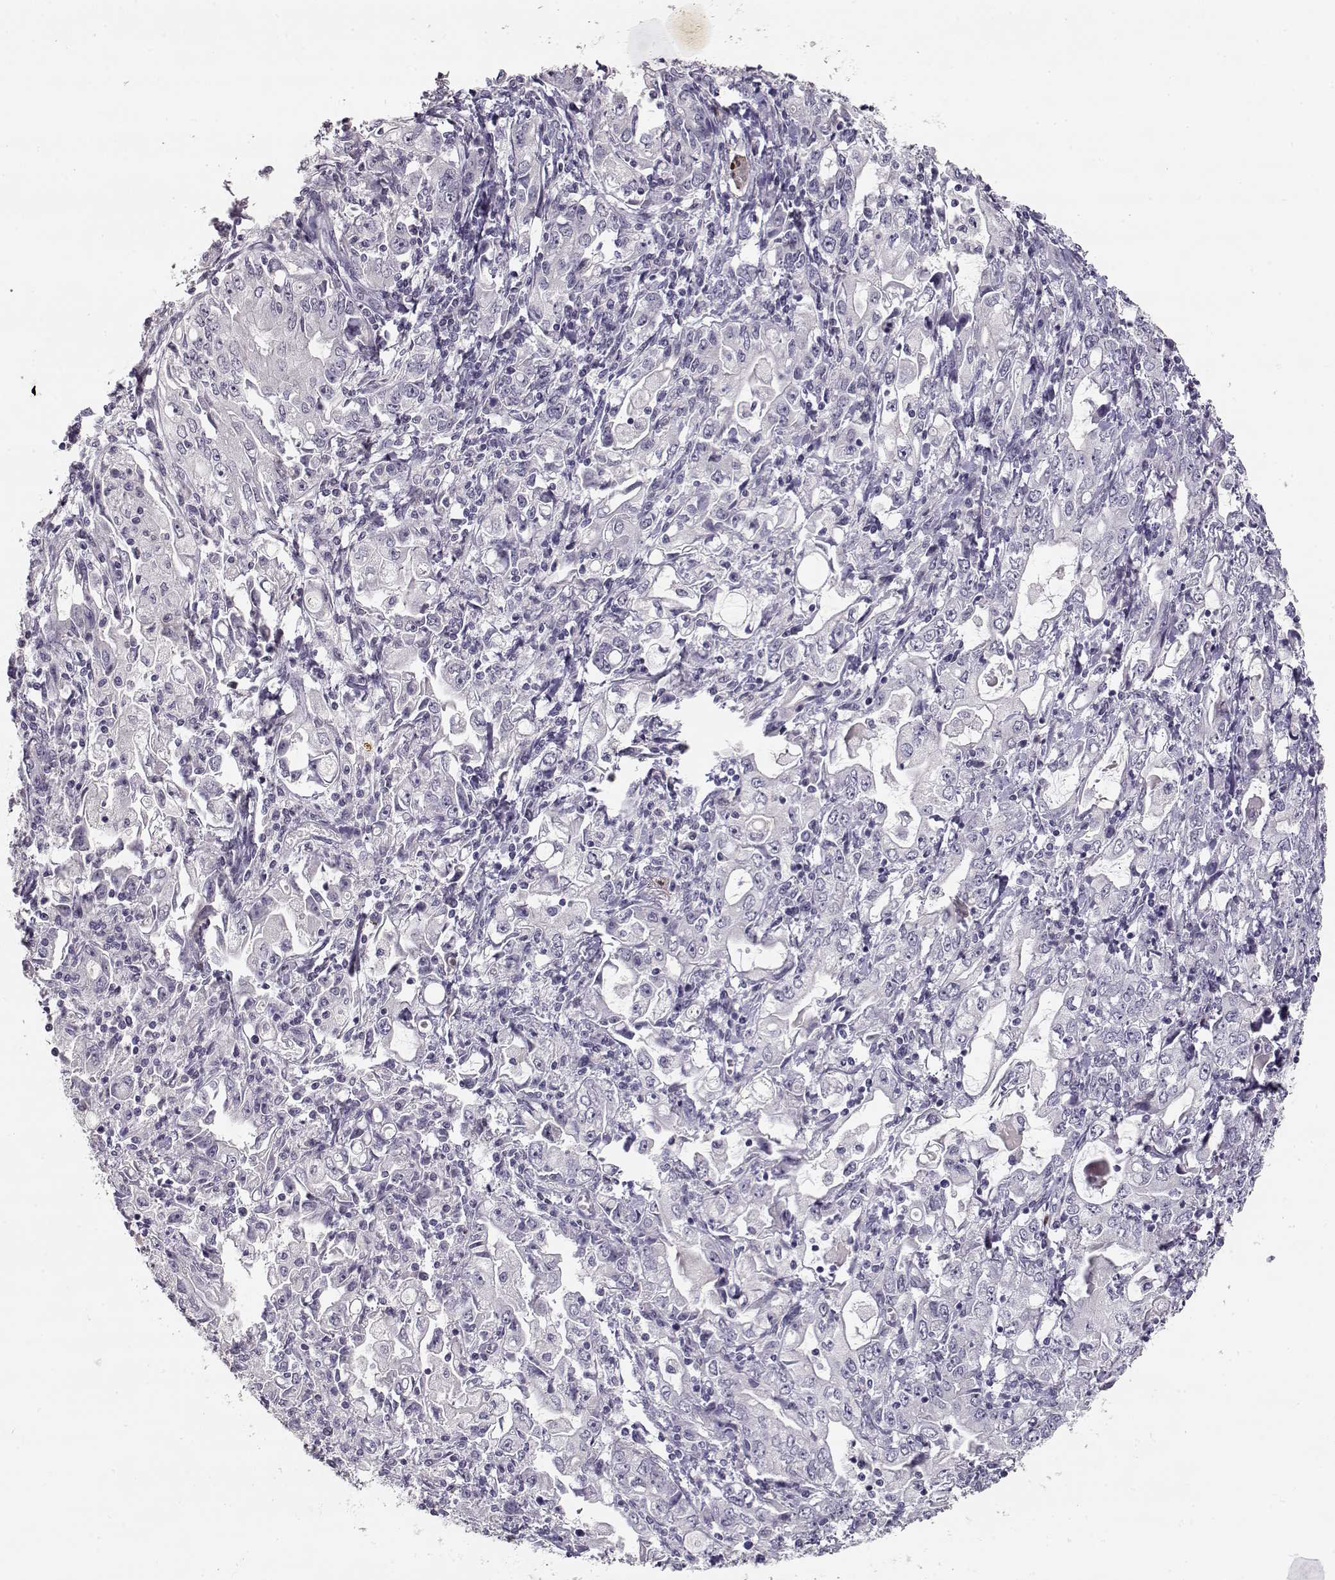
{"staining": {"intensity": "negative", "quantity": "none", "location": "none"}, "tissue": "stomach cancer", "cell_type": "Tumor cells", "image_type": "cancer", "snomed": [{"axis": "morphology", "description": "Adenocarcinoma, NOS"}, {"axis": "topography", "description": "Stomach, lower"}], "caption": "This is an IHC histopathology image of human stomach cancer (adenocarcinoma). There is no positivity in tumor cells.", "gene": "S100B", "patient": {"sex": "female", "age": 72}}